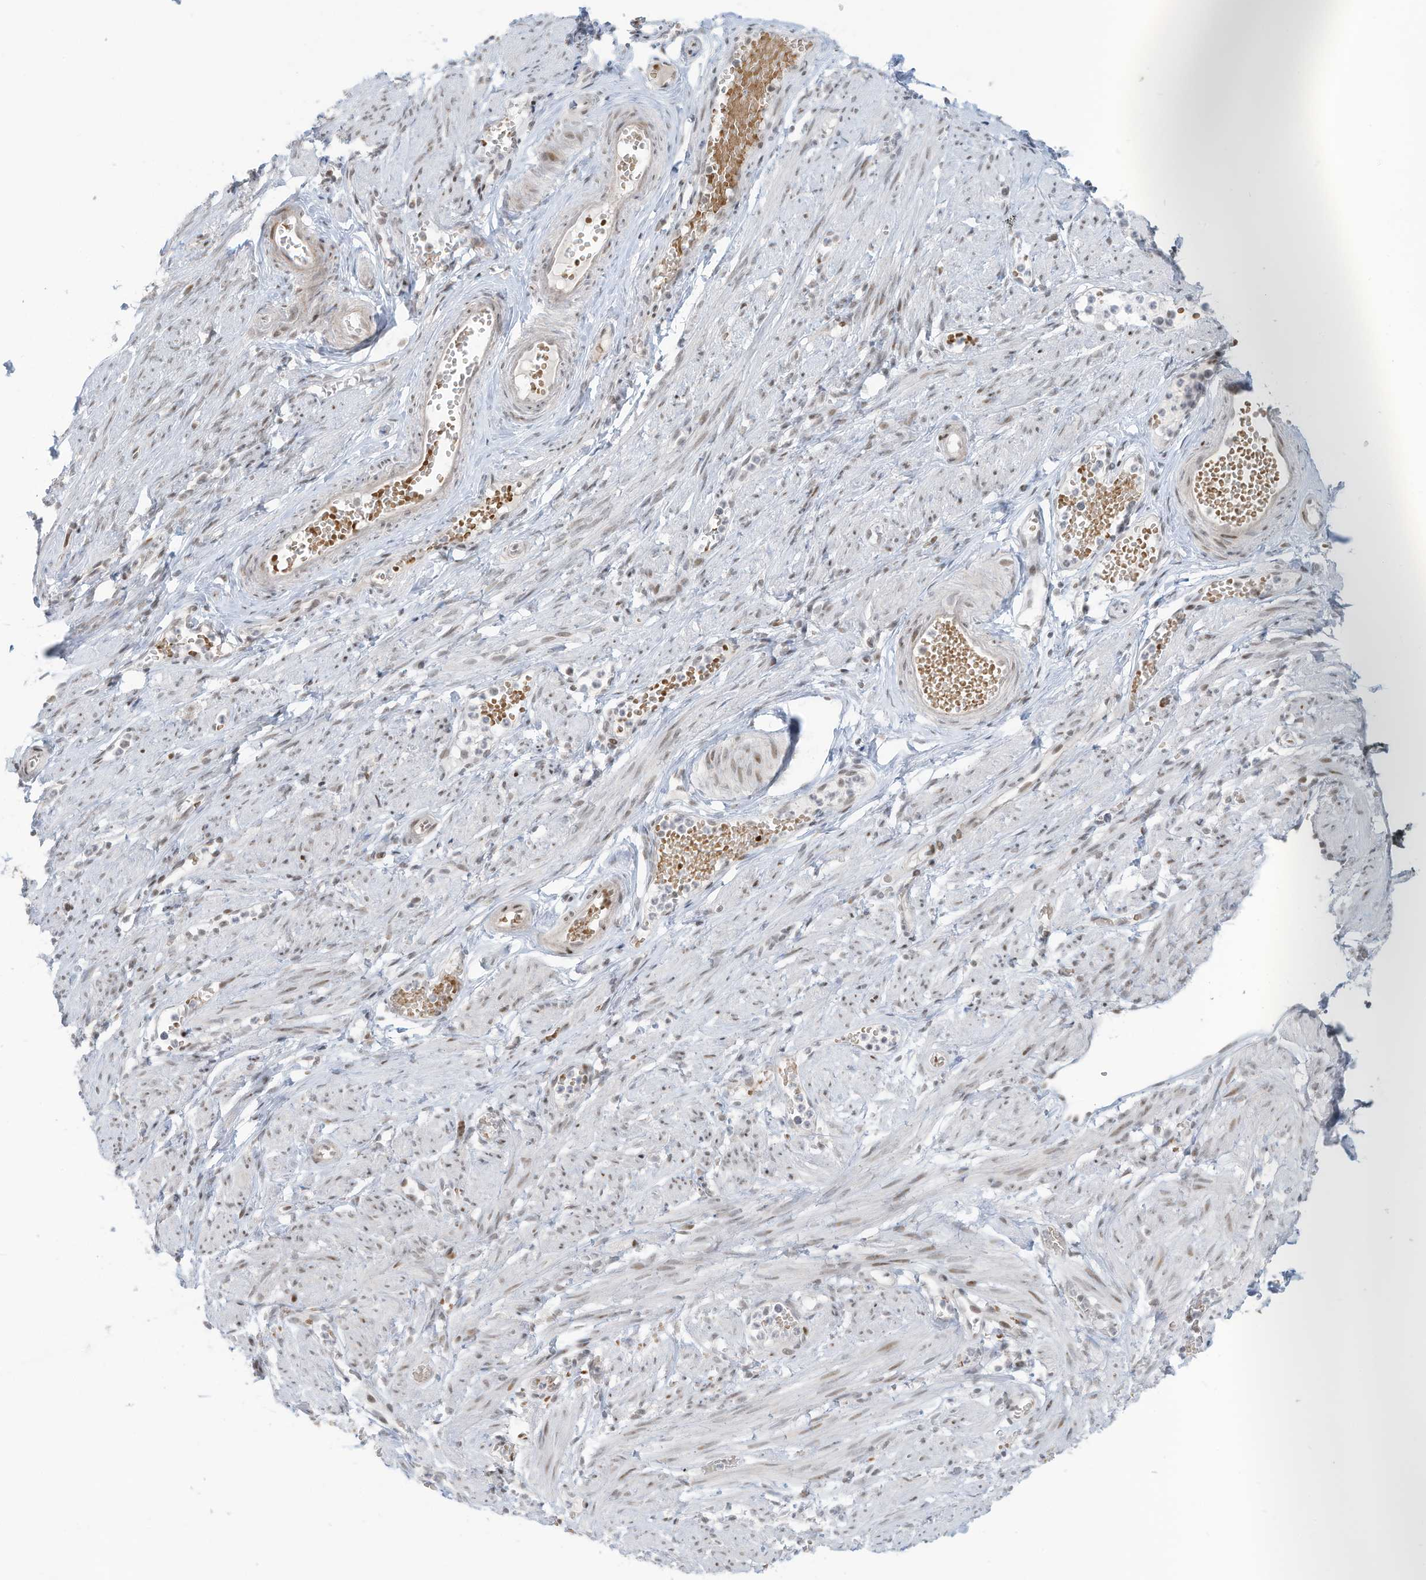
{"staining": {"intensity": "moderate", "quantity": ">75%", "location": "nuclear"}, "tissue": "adipose tissue", "cell_type": "Adipocytes", "image_type": "normal", "snomed": [{"axis": "morphology", "description": "Normal tissue, NOS"}, {"axis": "topography", "description": "Smooth muscle"}, {"axis": "topography", "description": "Peripheral nerve tissue"}], "caption": "Immunohistochemical staining of benign human adipose tissue displays medium levels of moderate nuclear expression in about >75% of adipocytes. (Stains: DAB (3,3'-diaminobenzidine) in brown, nuclei in blue, Microscopy: brightfield microscopy at high magnification).", "gene": "ECT2L", "patient": {"sex": "female", "age": 39}}